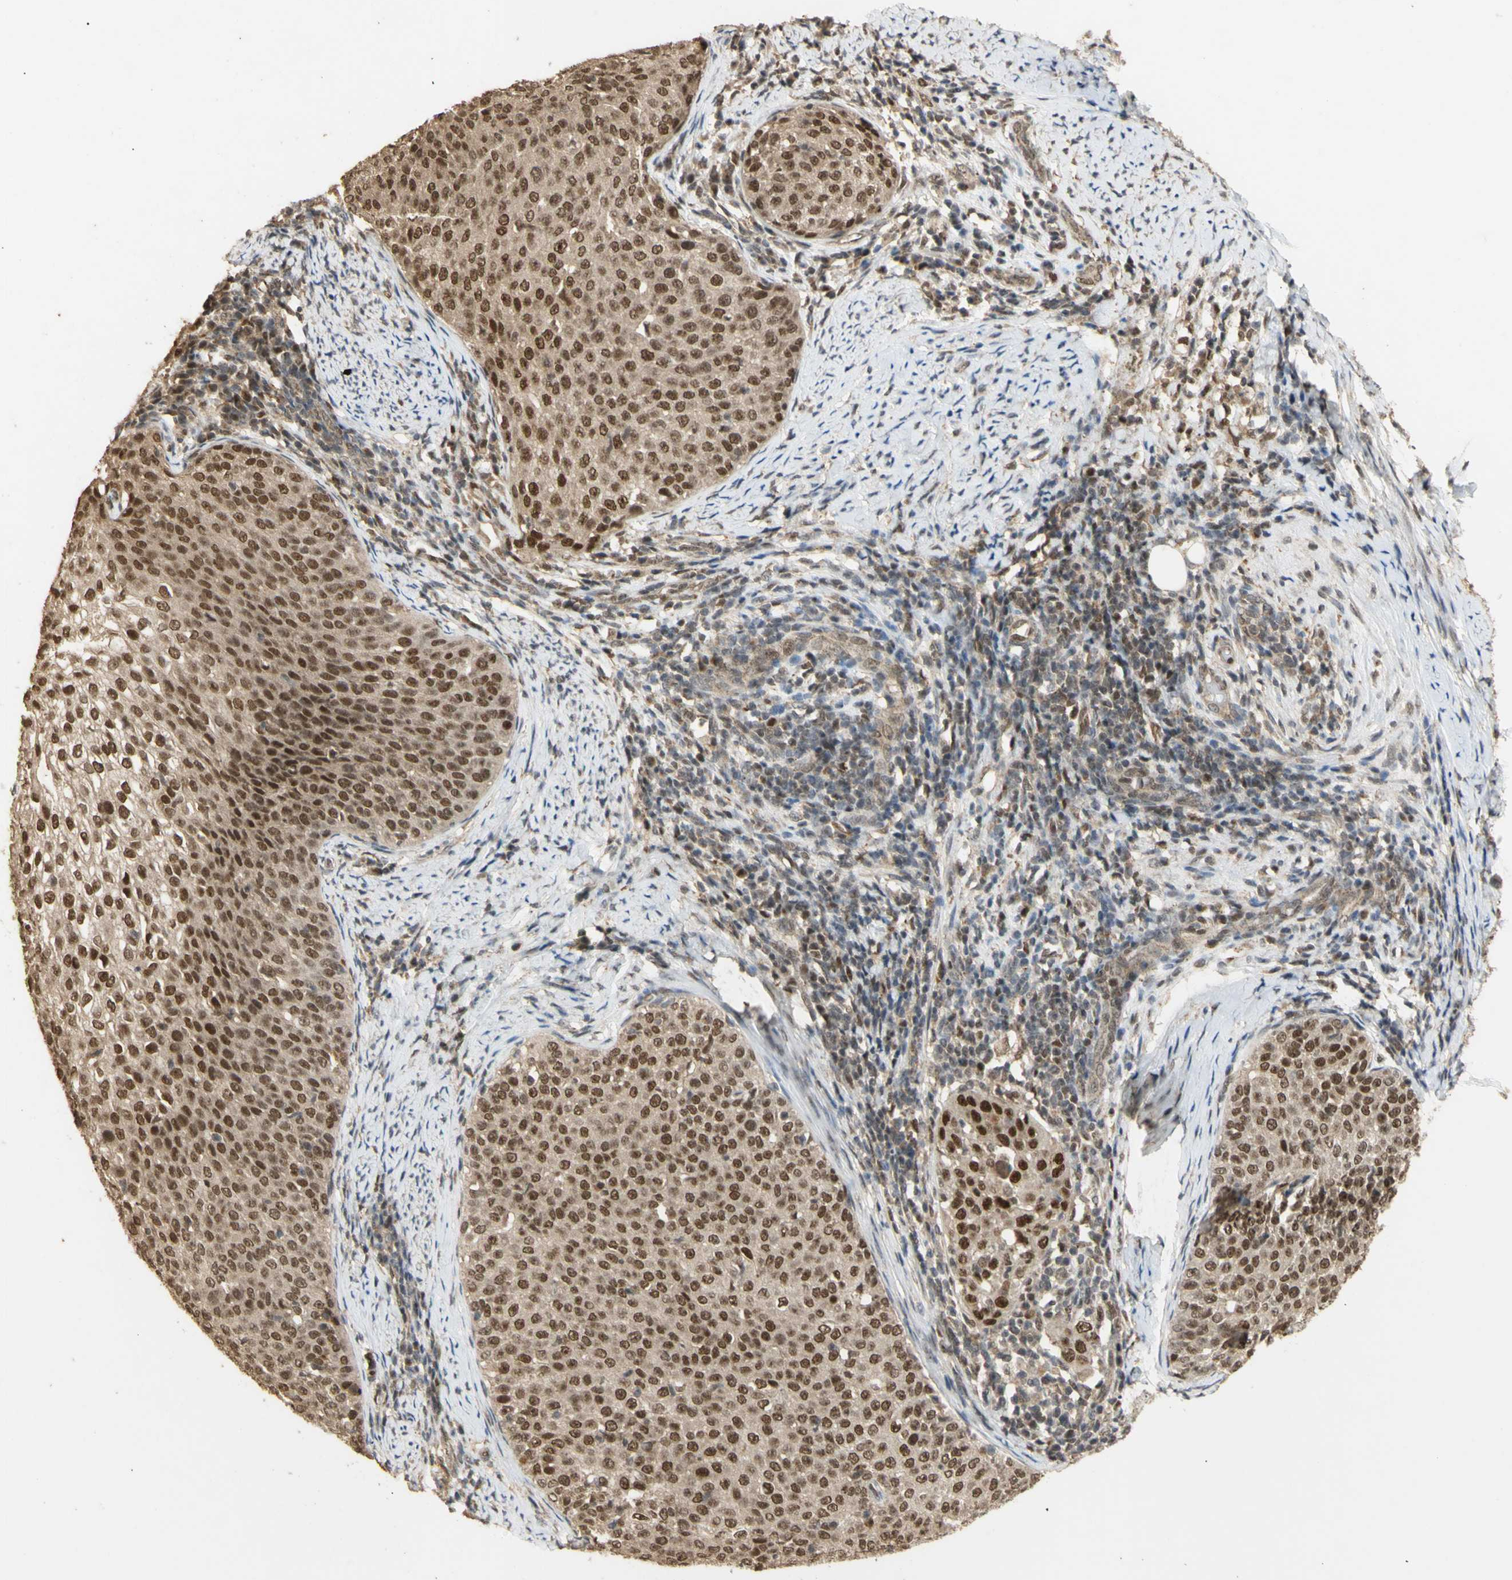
{"staining": {"intensity": "moderate", "quantity": ">75%", "location": "cytoplasmic/membranous,nuclear"}, "tissue": "cervical cancer", "cell_type": "Tumor cells", "image_type": "cancer", "snomed": [{"axis": "morphology", "description": "Squamous cell carcinoma, NOS"}, {"axis": "topography", "description": "Cervix"}], "caption": "The photomicrograph reveals a brown stain indicating the presence of a protein in the cytoplasmic/membranous and nuclear of tumor cells in cervical cancer.", "gene": "GTF2E2", "patient": {"sex": "female", "age": 51}}